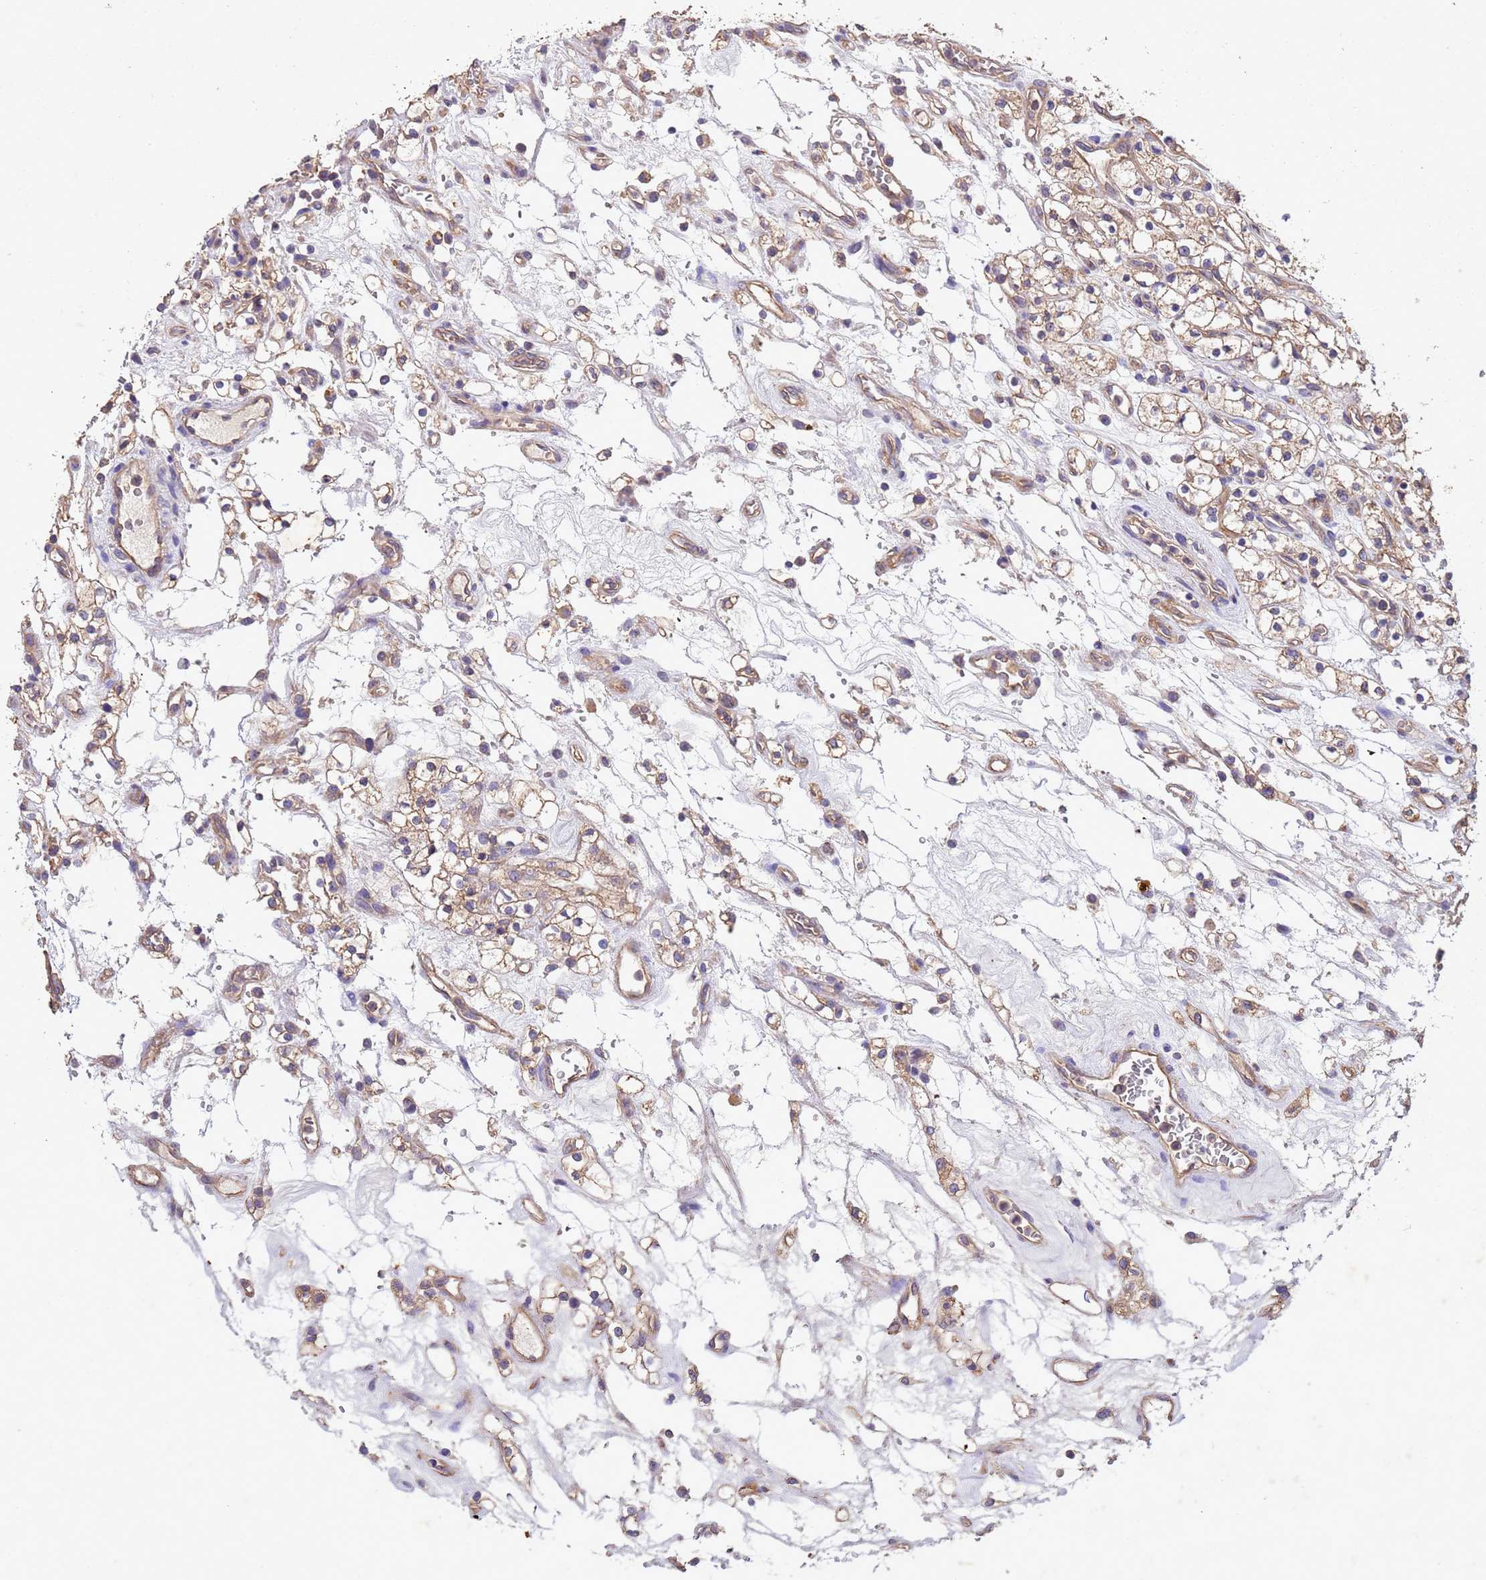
{"staining": {"intensity": "moderate", "quantity": "<25%", "location": "cytoplasmic/membranous"}, "tissue": "renal cancer", "cell_type": "Tumor cells", "image_type": "cancer", "snomed": [{"axis": "morphology", "description": "Adenocarcinoma, NOS"}, {"axis": "topography", "description": "Kidney"}], "caption": "Protein expression analysis of renal adenocarcinoma exhibits moderate cytoplasmic/membranous positivity in about <25% of tumor cells.", "gene": "MTX3", "patient": {"sex": "female", "age": 69}}